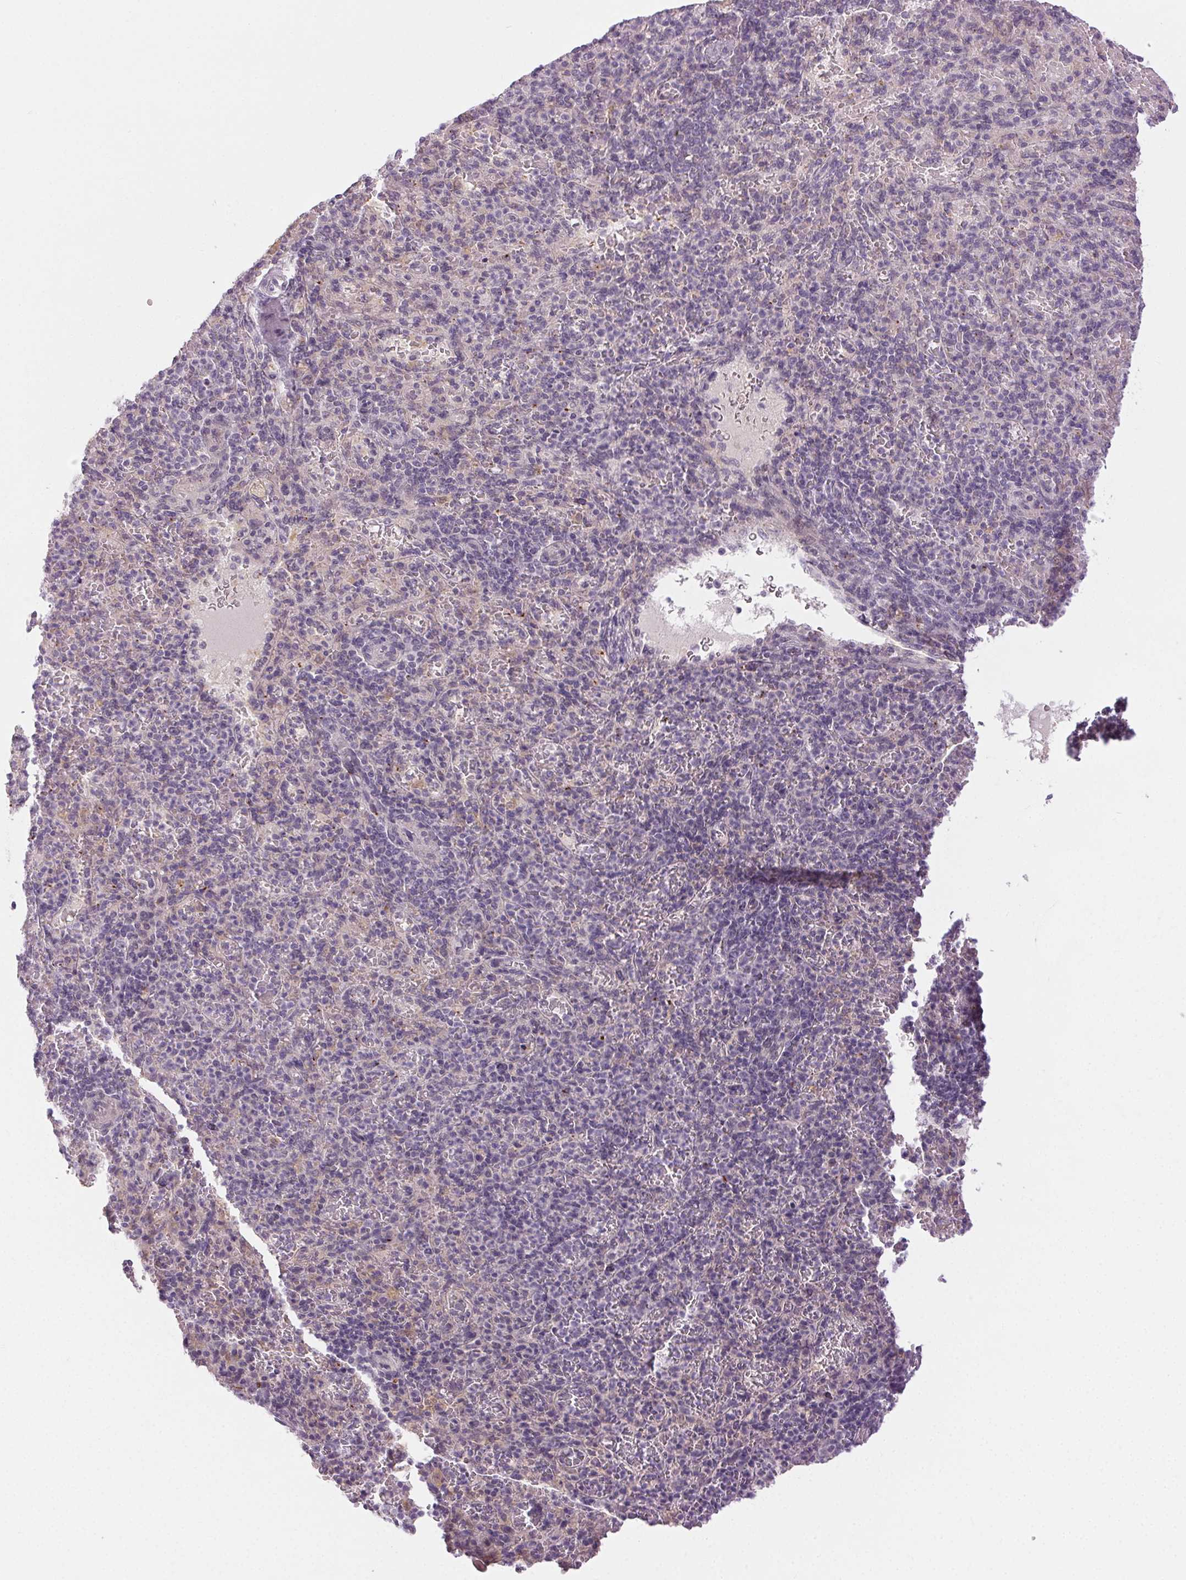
{"staining": {"intensity": "negative", "quantity": "none", "location": "none"}, "tissue": "spleen", "cell_type": "Cells in red pulp", "image_type": "normal", "snomed": [{"axis": "morphology", "description": "Normal tissue, NOS"}, {"axis": "topography", "description": "Spleen"}], "caption": "Protein analysis of benign spleen displays no significant expression in cells in red pulp.", "gene": "FAM168A", "patient": {"sex": "female", "age": 74}}